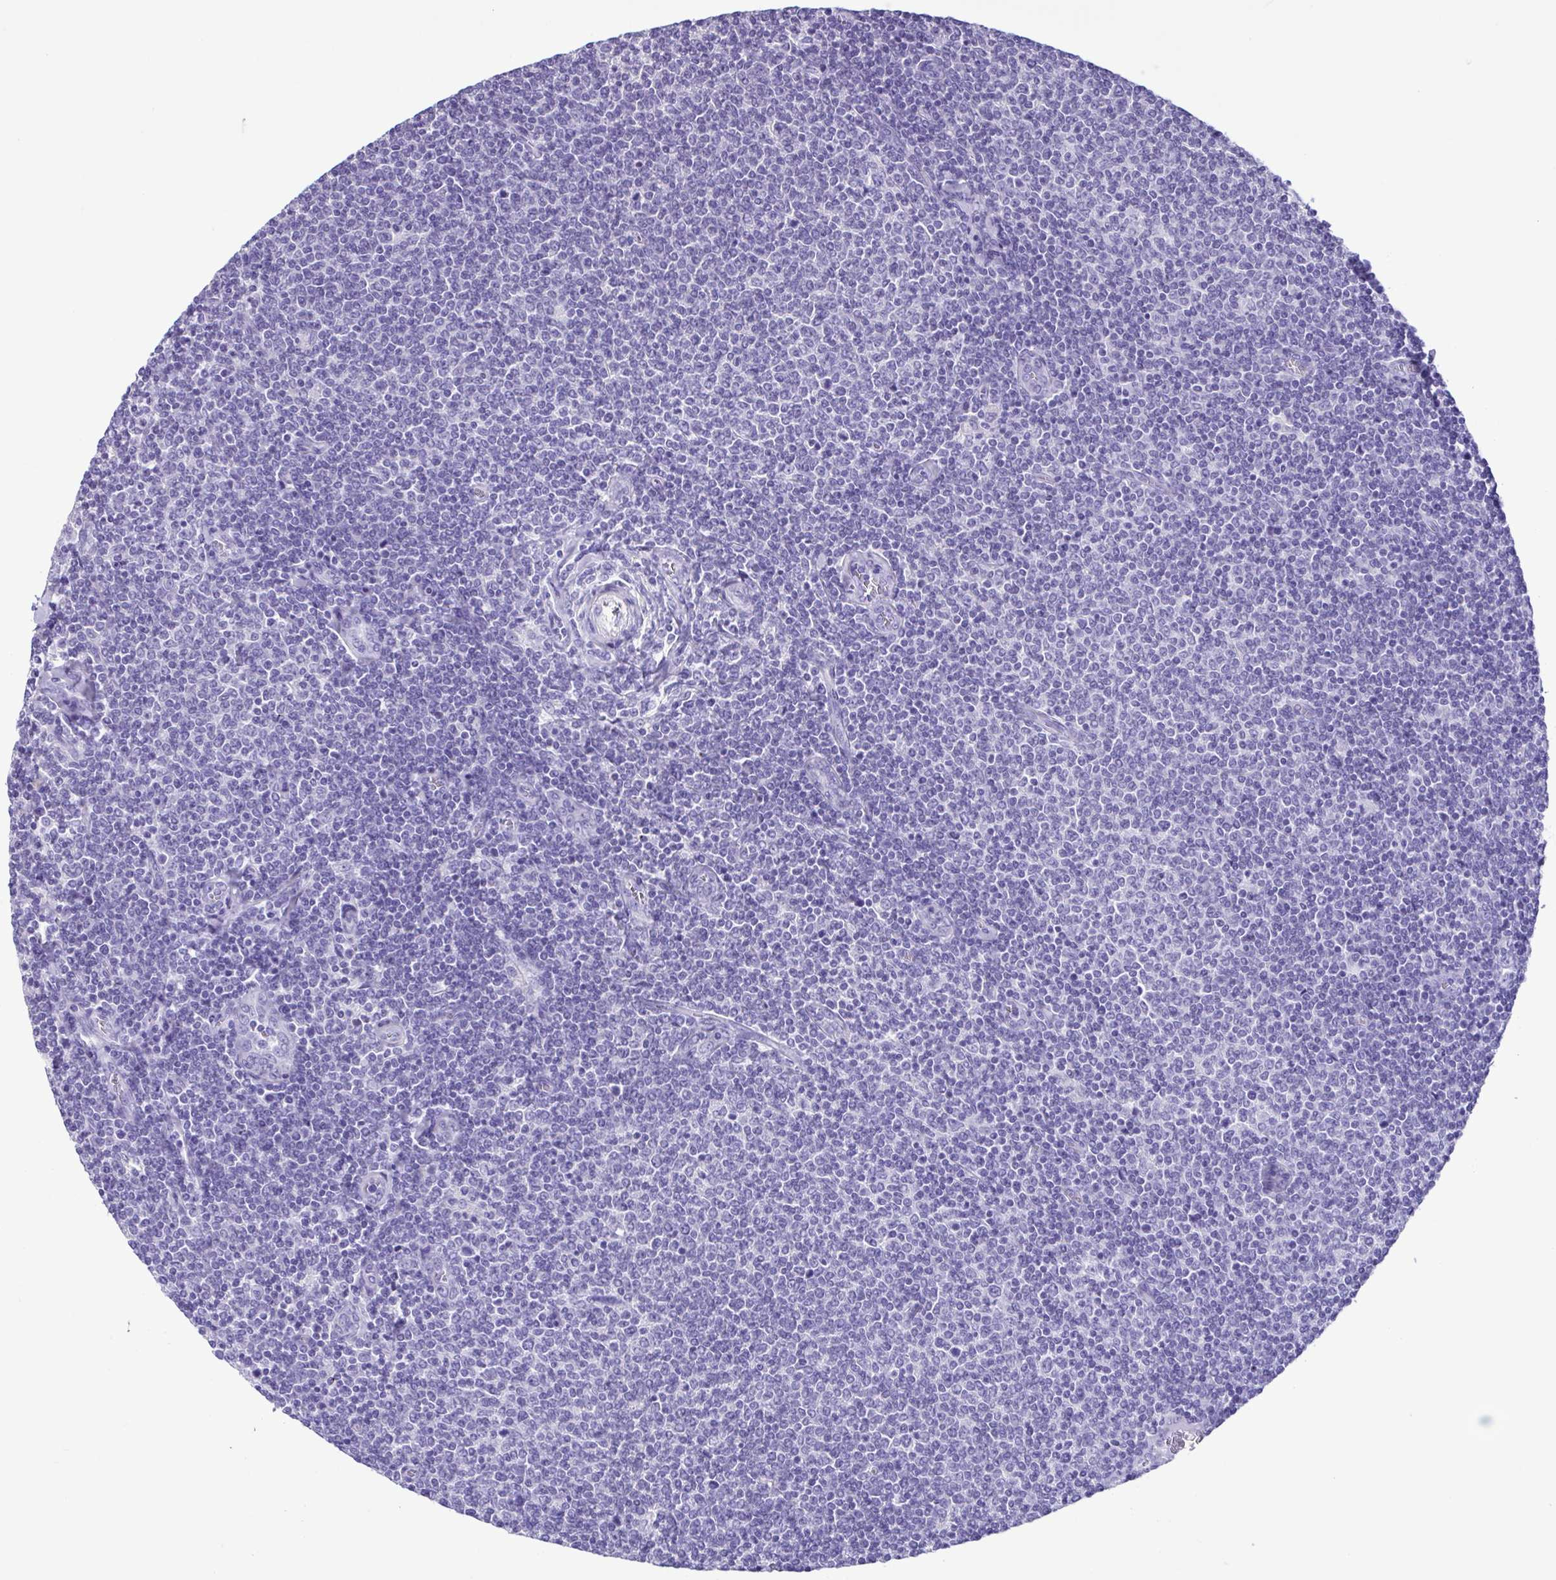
{"staining": {"intensity": "negative", "quantity": "none", "location": "none"}, "tissue": "lymphoma", "cell_type": "Tumor cells", "image_type": "cancer", "snomed": [{"axis": "morphology", "description": "Malignant lymphoma, non-Hodgkin's type, Low grade"}, {"axis": "topography", "description": "Lymph node"}], "caption": "This is an IHC histopathology image of human low-grade malignant lymphoma, non-Hodgkin's type. There is no staining in tumor cells.", "gene": "CBY2", "patient": {"sex": "male", "age": 52}}